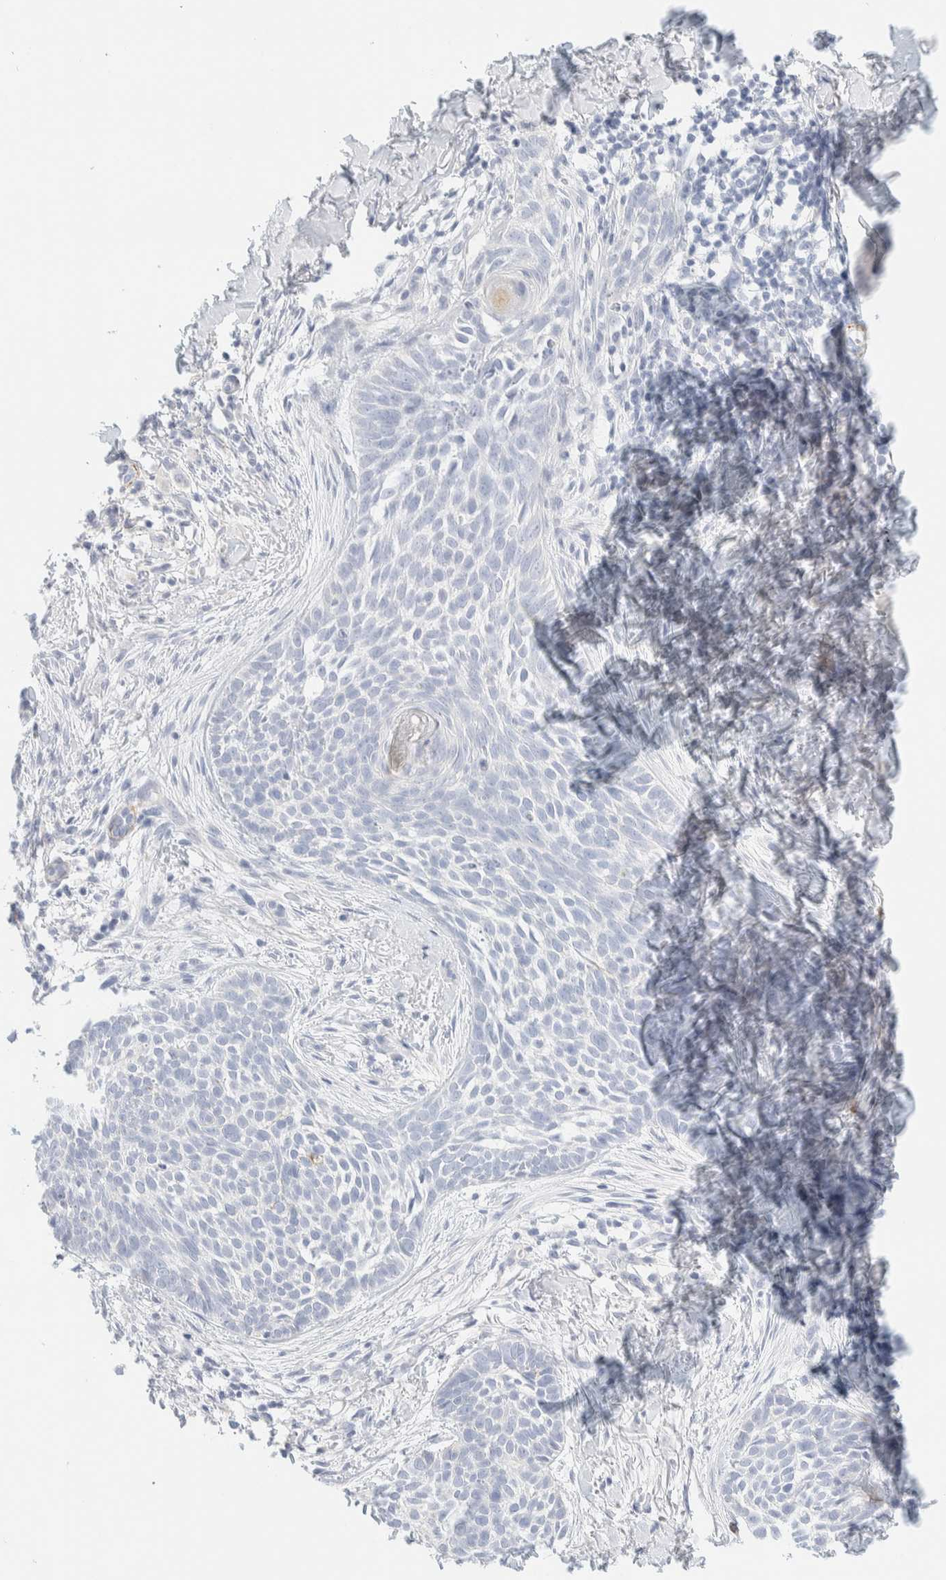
{"staining": {"intensity": "negative", "quantity": "none", "location": "none"}, "tissue": "skin cancer", "cell_type": "Tumor cells", "image_type": "cancer", "snomed": [{"axis": "morphology", "description": "Normal tissue, NOS"}, {"axis": "morphology", "description": "Basal cell carcinoma"}, {"axis": "topography", "description": "Skin"}], "caption": "A photomicrograph of human basal cell carcinoma (skin) is negative for staining in tumor cells.", "gene": "AFMID", "patient": {"sex": "male", "age": 67}}